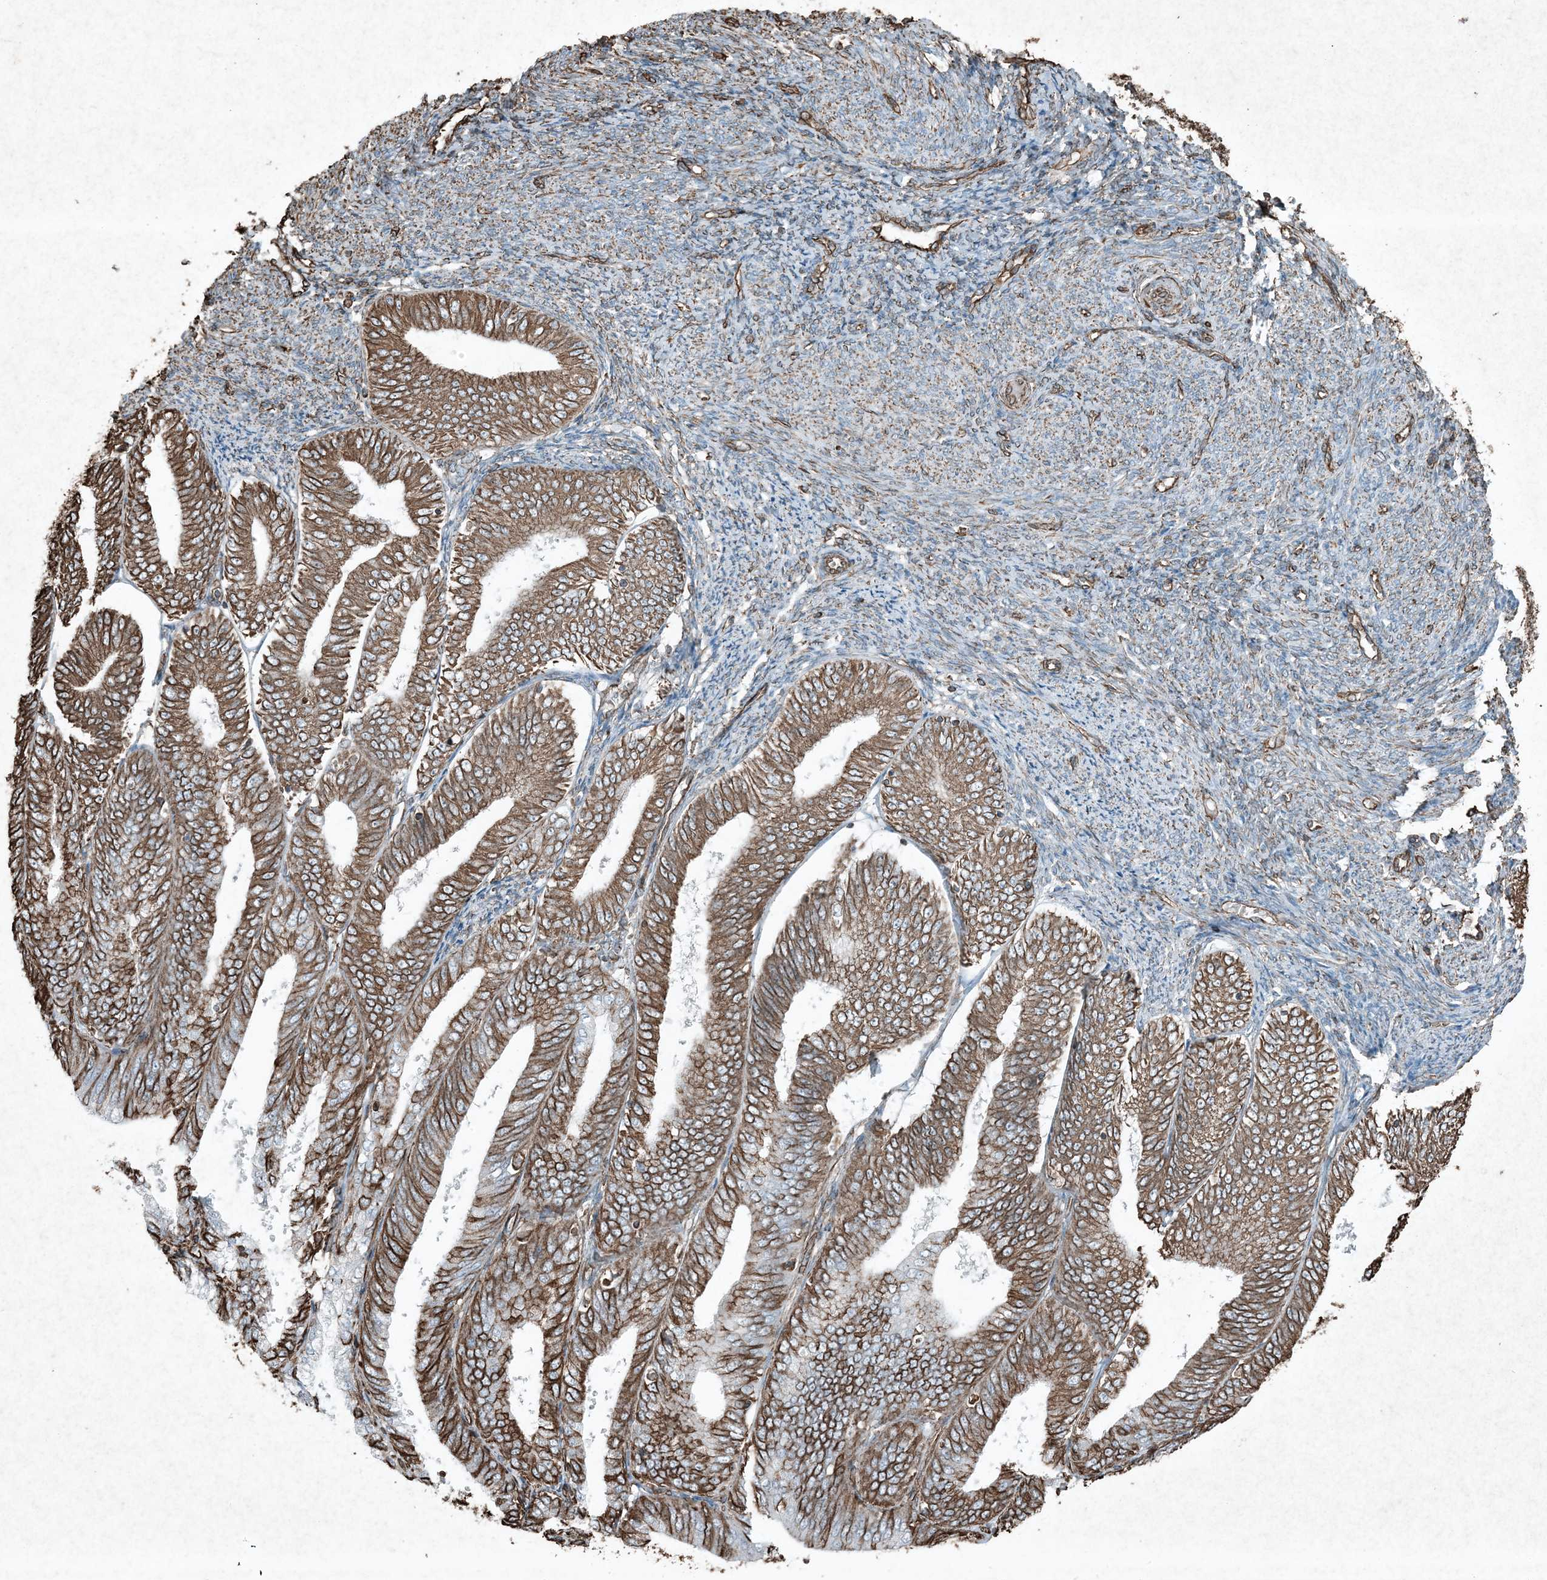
{"staining": {"intensity": "strong", "quantity": ">75%", "location": "cytoplasmic/membranous"}, "tissue": "endometrial cancer", "cell_type": "Tumor cells", "image_type": "cancer", "snomed": [{"axis": "morphology", "description": "Adenocarcinoma, NOS"}, {"axis": "topography", "description": "Endometrium"}], "caption": "This photomicrograph displays immunohistochemistry (IHC) staining of human endometrial cancer, with high strong cytoplasmic/membranous positivity in about >75% of tumor cells.", "gene": "RYK", "patient": {"sex": "female", "age": 63}}